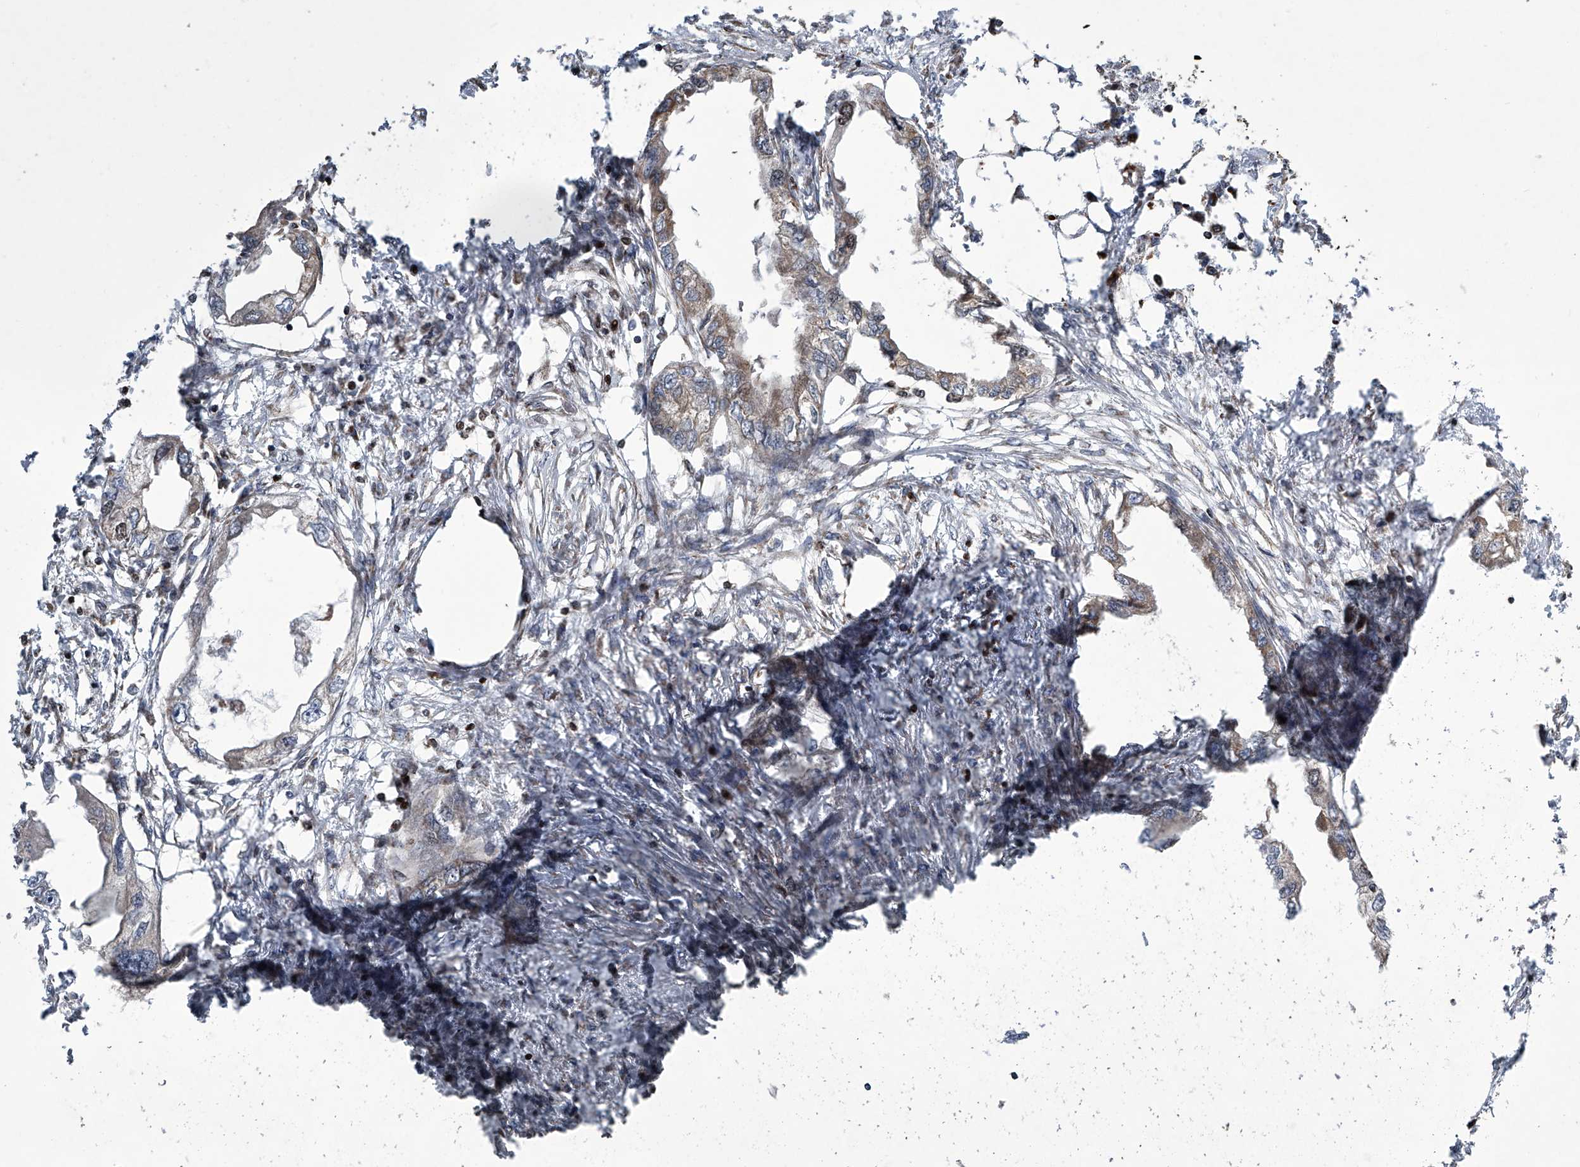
{"staining": {"intensity": "weak", "quantity": "<25%", "location": "cytoplasmic/membranous"}, "tissue": "endometrial cancer", "cell_type": "Tumor cells", "image_type": "cancer", "snomed": [{"axis": "morphology", "description": "Adenocarcinoma, NOS"}, {"axis": "morphology", "description": "Adenocarcinoma, metastatic, NOS"}, {"axis": "topography", "description": "Adipose tissue"}, {"axis": "topography", "description": "Endometrium"}], "caption": "An immunohistochemistry (IHC) photomicrograph of endometrial cancer is shown. There is no staining in tumor cells of endometrial cancer.", "gene": "STRADA", "patient": {"sex": "female", "age": 67}}